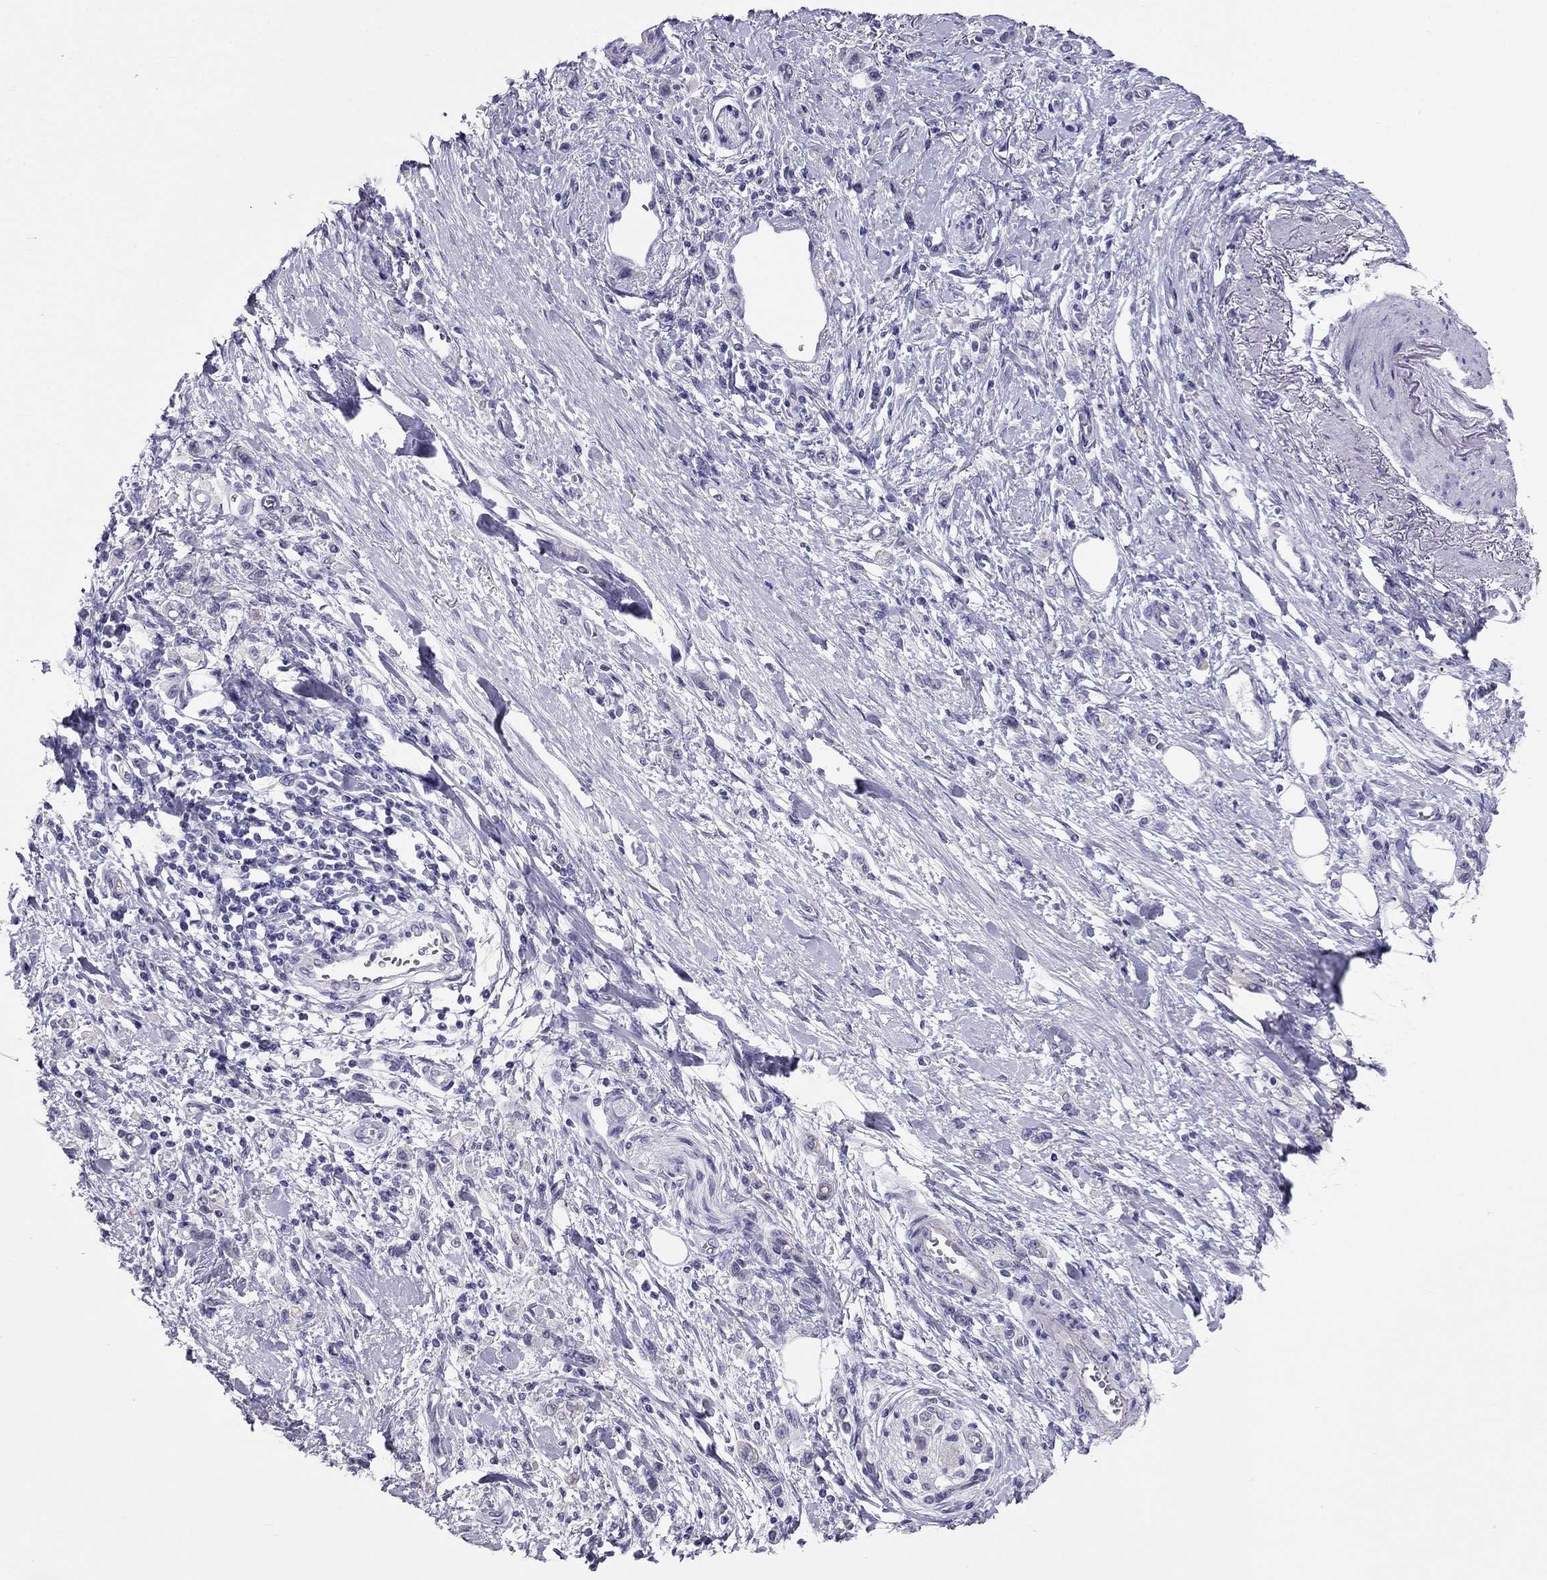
{"staining": {"intensity": "negative", "quantity": "none", "location": "none"}, "tissue": "stomach cancer", "cell_type": "Tumor cells", "image_type": "cancer", "snomed": [{"axis": "morphology", "description": "Adenocarcinoma, NOS"}, {"axis": "topography", "description": "Stomach"}], "caption": "The micrograph exhibits no significant expression in tumor cells of adenocarcinoma (stomach).", "gene": "CROCC2", "patient": {"sex": "male", "age": 77}}